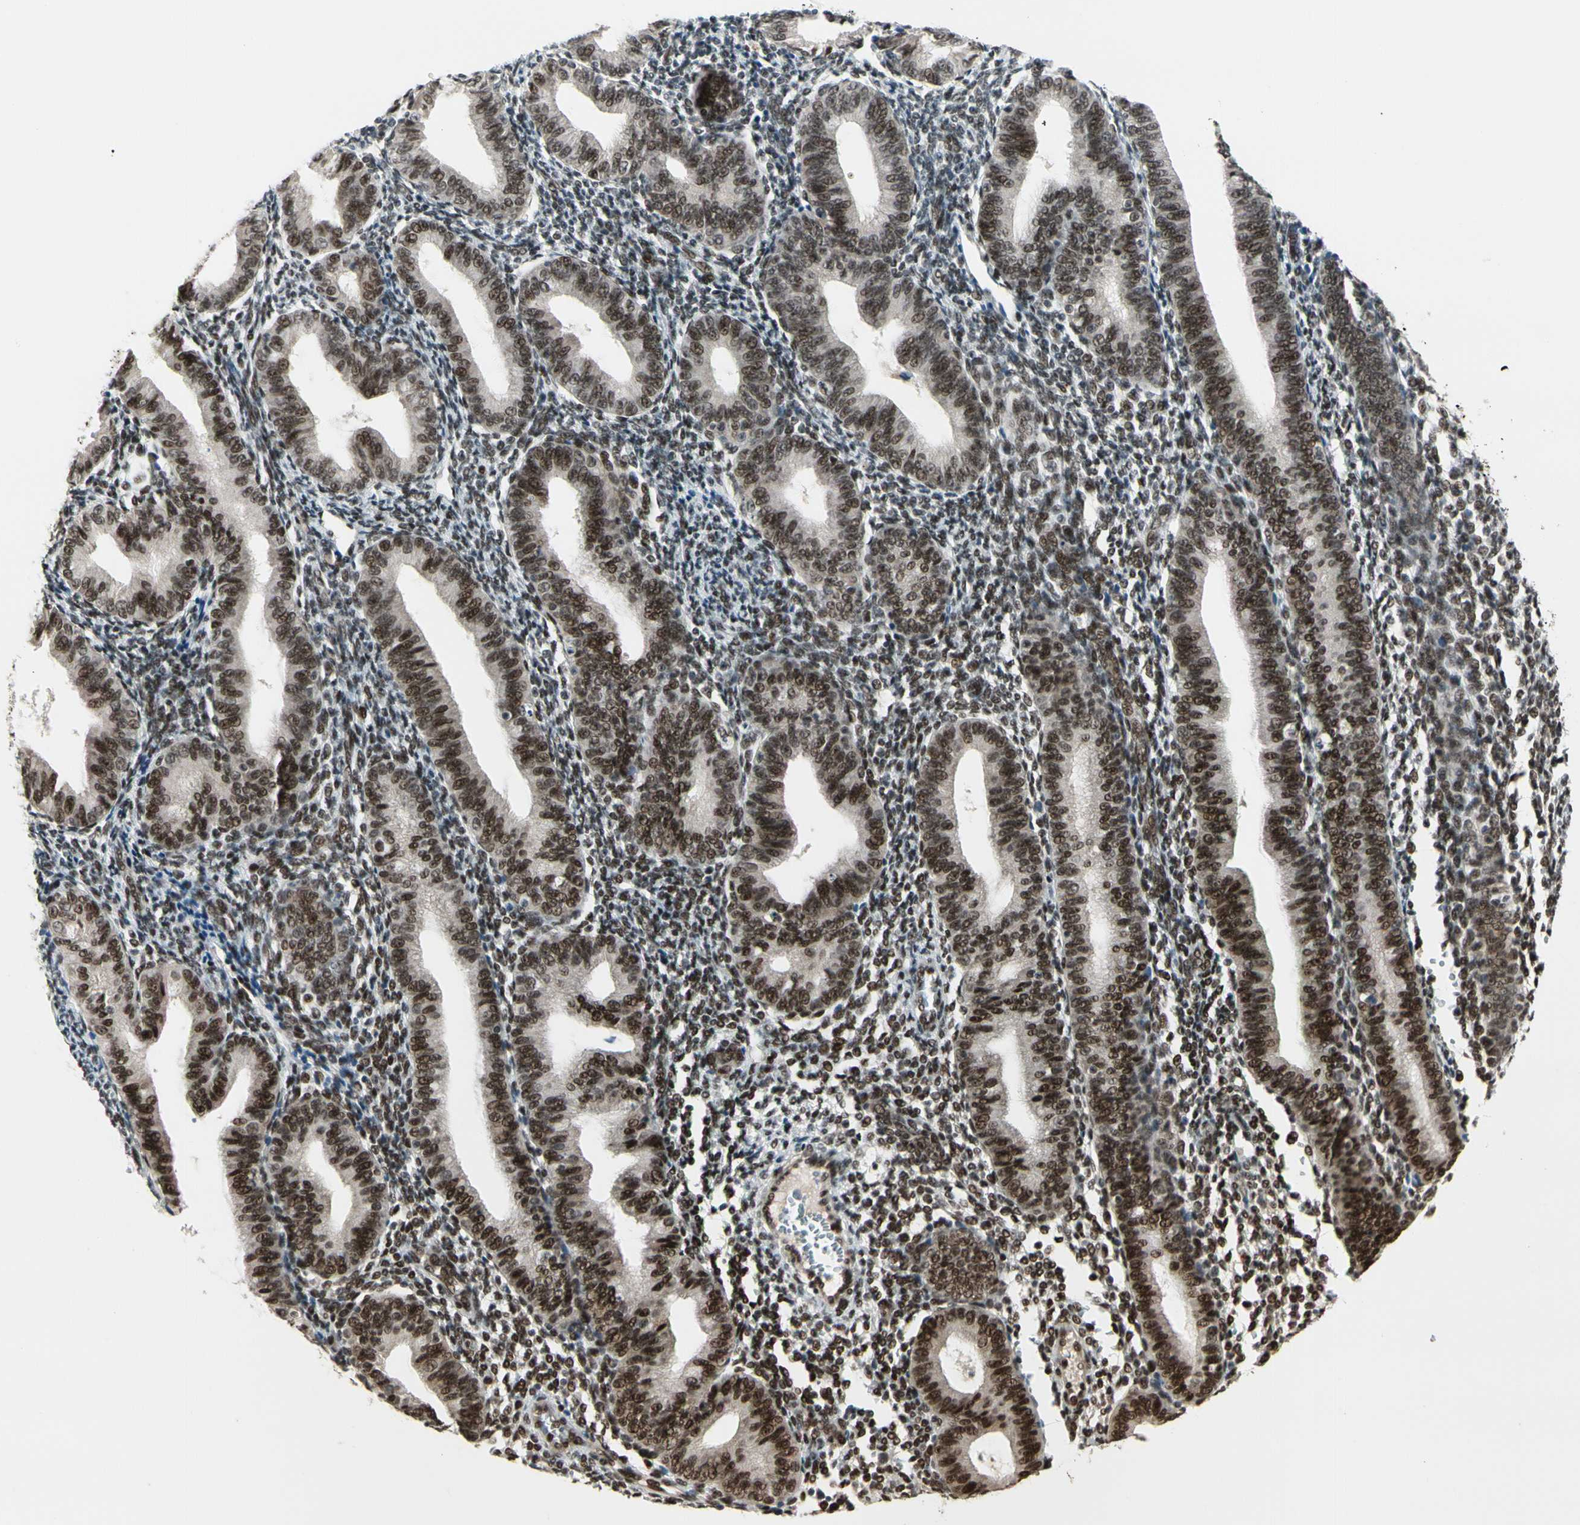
{"staining": {"intensity": "strong", "quantity": "25%-75%", "location": "nuclear"}, "tissue": "endometrium", "cell_type": "Cells in endometrial stroma", "image_type": "normal", "snomed": [{"axis": "morphology", "description": "Normal tissue, NOS"}, {"axis": "topography", "description": "Endometrium"}], "caption": "Immunohistochemical staining of benign human endometrium displays strong nuclear protein expression in approximately 25%-75% of cells in endometrial stroma.", "gene": "CHAMP1", "patient": {"sex": "female", "age": 61}}